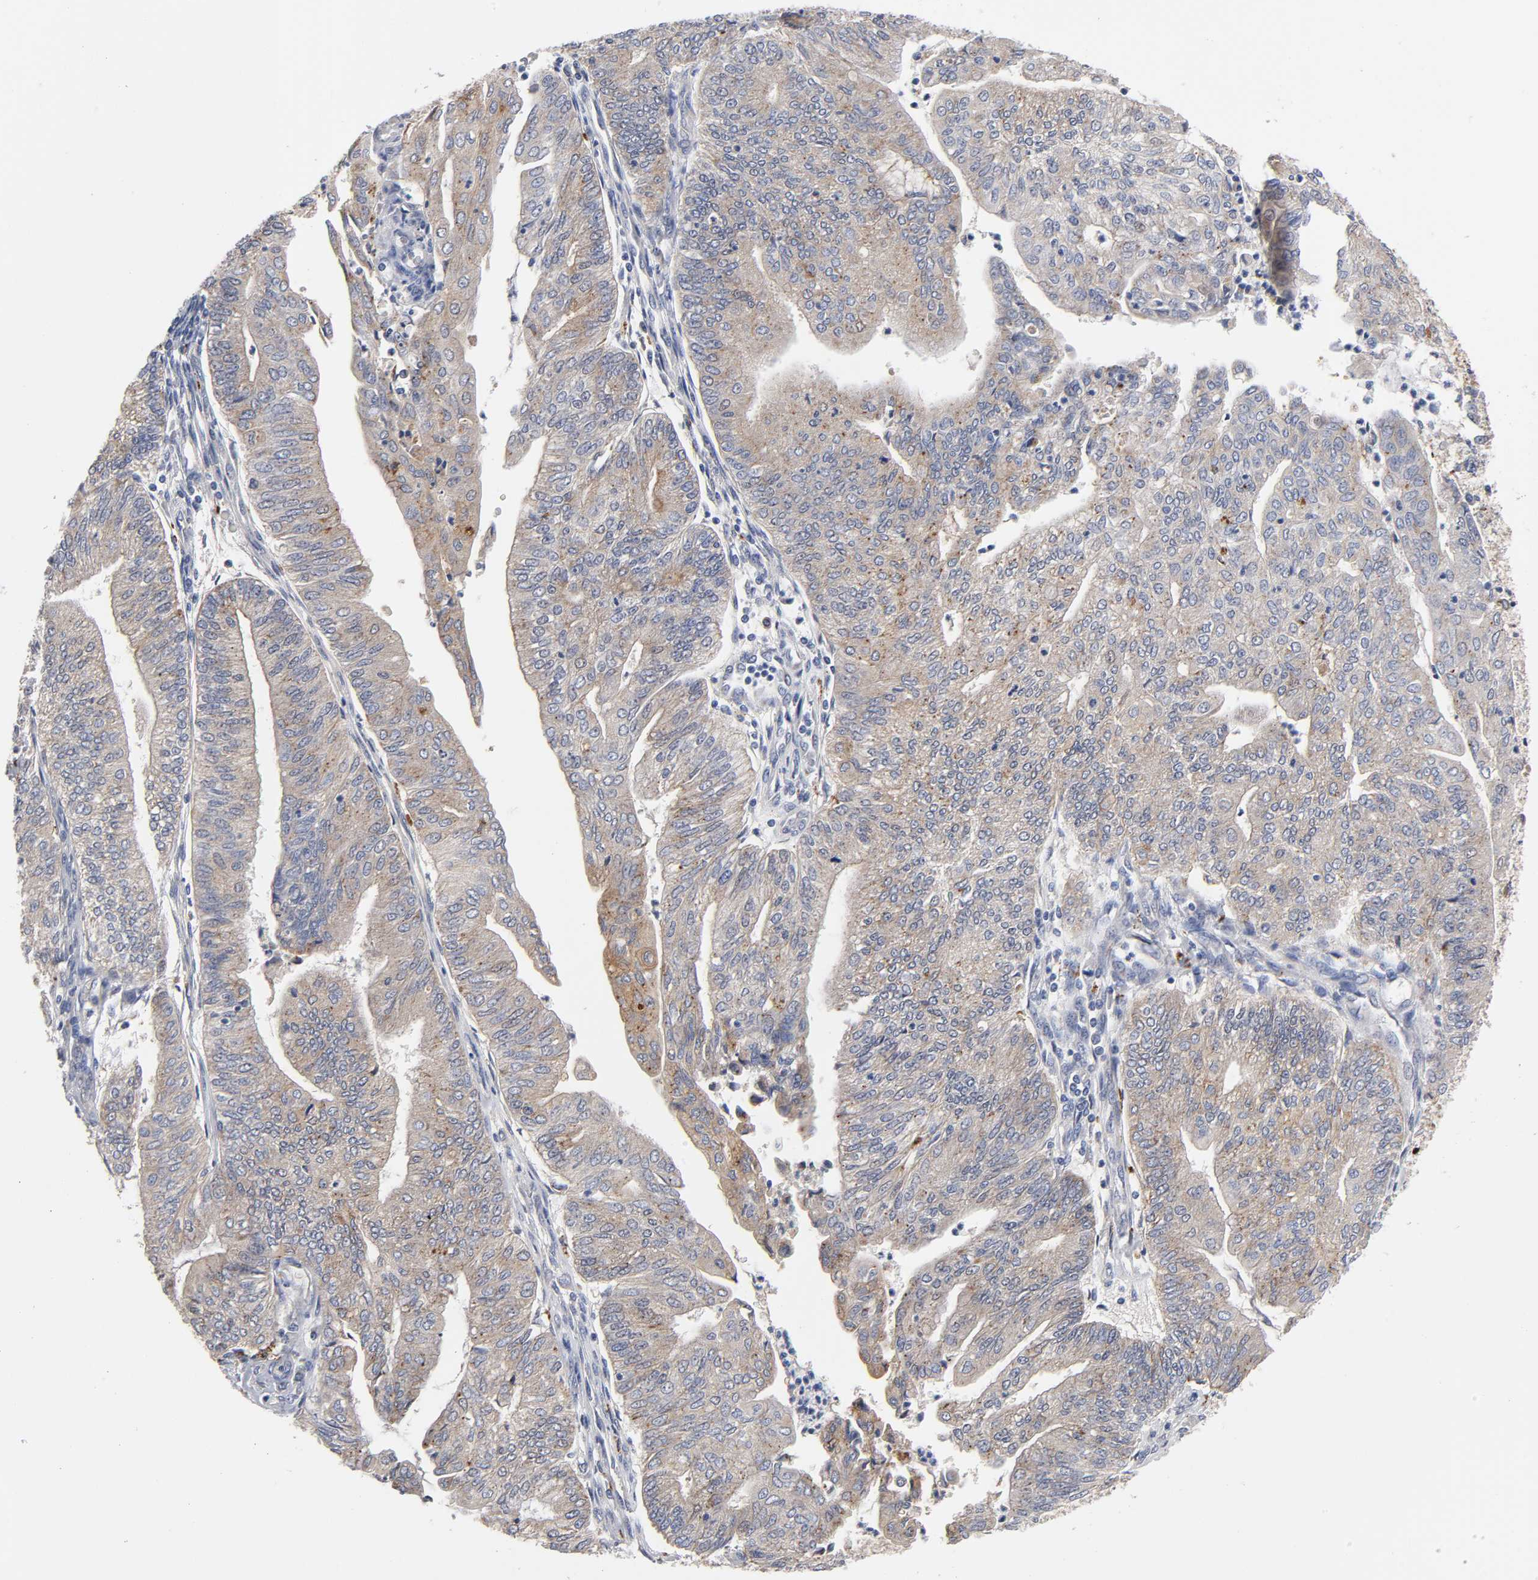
{"staining": {"intensity": "weak", "quantity": ">75%", "location": "cytoplasmic/membranous"}, "tissue": "endometrial cancer", "cell_type": "Tumor cells", "image_type": "cancer", "snomed": [{"axis": "morphology", "description": "Adenocarcinoma, NOS"}, {"axis": "topography", "description": "Endometrium"}], "caption": "A brown stain shows weak cytoplasmic/membranous positivity of a protein in human endometrial cancer (adenocarcinoma) tumor cells.", "gene": "C17orf75", "patient": {"sex": "female", "age": 59}}